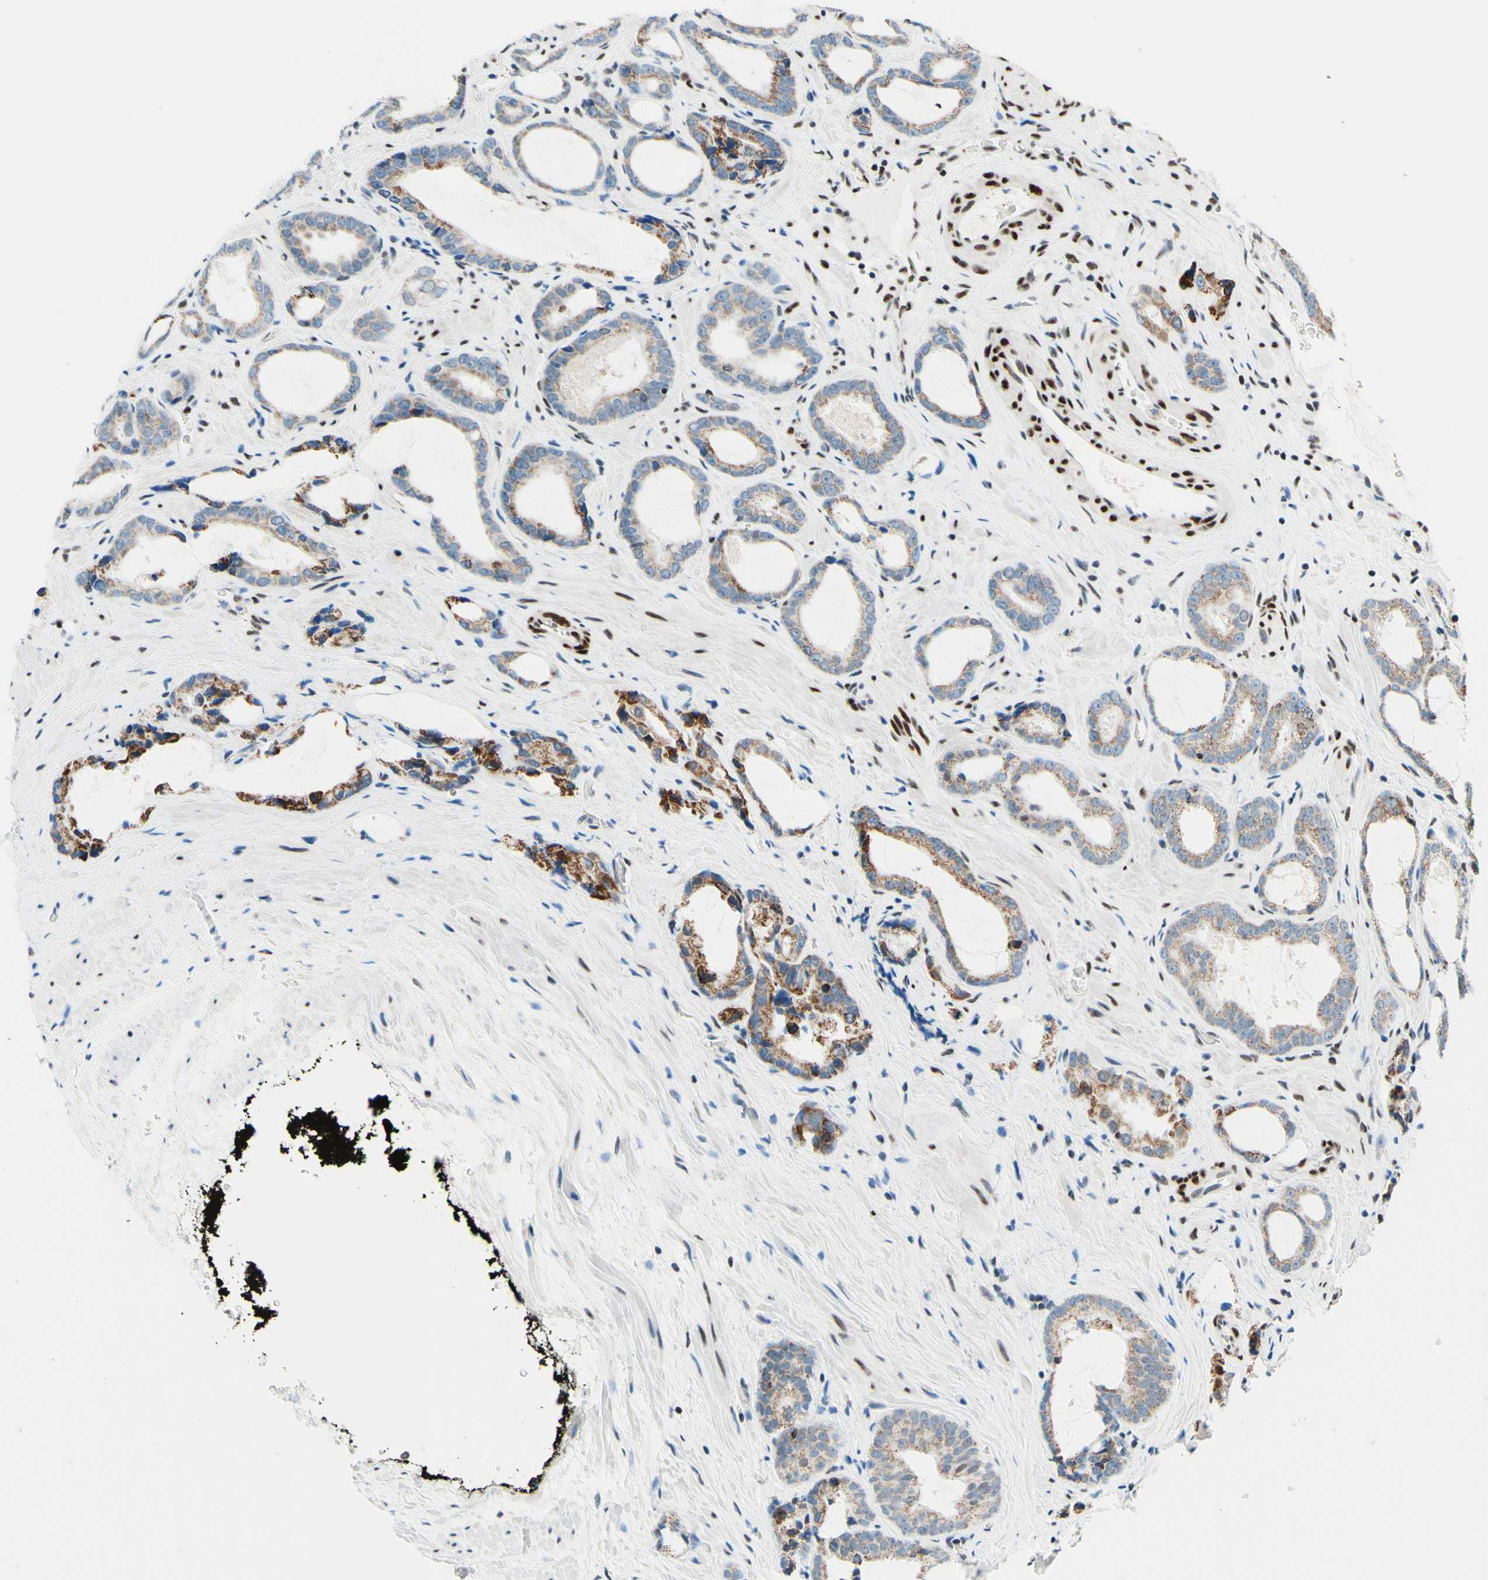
{"staining": {"intensity": "moderate", "quantity": ">75%", "location": "cytoplasmic/membranous"}, "tissue": "prostate cancer", "cell_type": "Tumor cells", "image_type": "cancer", "snomed": [{"axis": "morphology", "description": "Adenocarcinoma, Low grade"}, {"axis": "topography", "description": "Prostate"}], "caption": "IHC (DAB (3,3'-diaminobenzidine)) staining of human prostate cancer (low-grade adenocarcinoma) shows moderate cytoplasmic/membranous protein positivity in about >75% of tumor cells. (IHC, brightfield microscopy, high magnification).", "gene": "CBX7", "patient": {"sex": "male", "age": 60}}